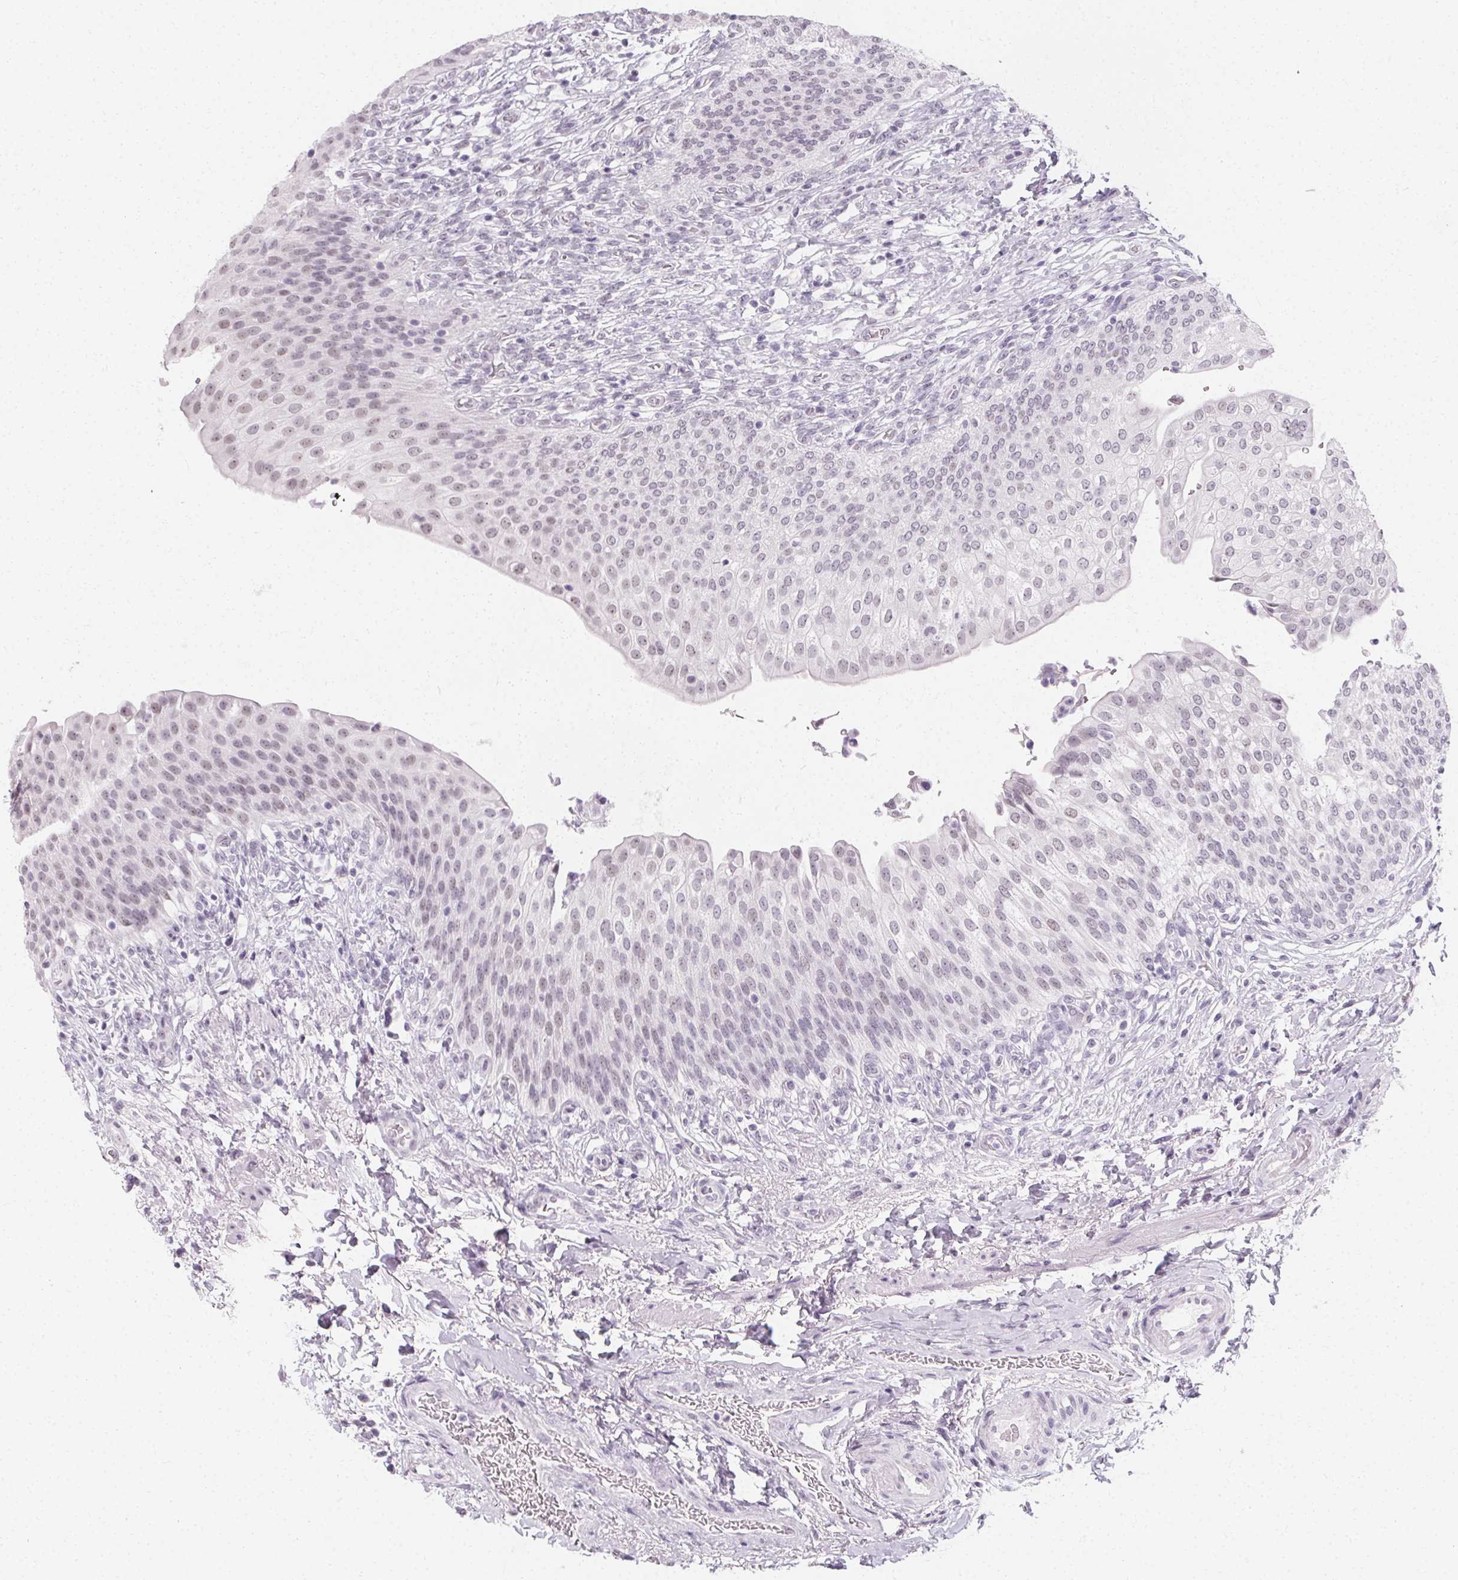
{"staining": {"intensity": "negative", "quantity": "none", "location": "none"}, "tissue": "urinary bladder", "cell_type": "Urothelial cells", "image_type": "normal", "snomed": [{"axis": "morphology", "description": "Normal tissue, NOS"}, {"axis": "topography", "description": "Urinary bladder"}, {"axis": "topography", "description": "Peripheral nerve tissue"}], "caption": "This is an immunohistochemistry micrograph of benign human urinary bladder. There is no staining in urothelial cells.", "gene": "SYNPR", "patient": {"sex": "female", "age": 60}}